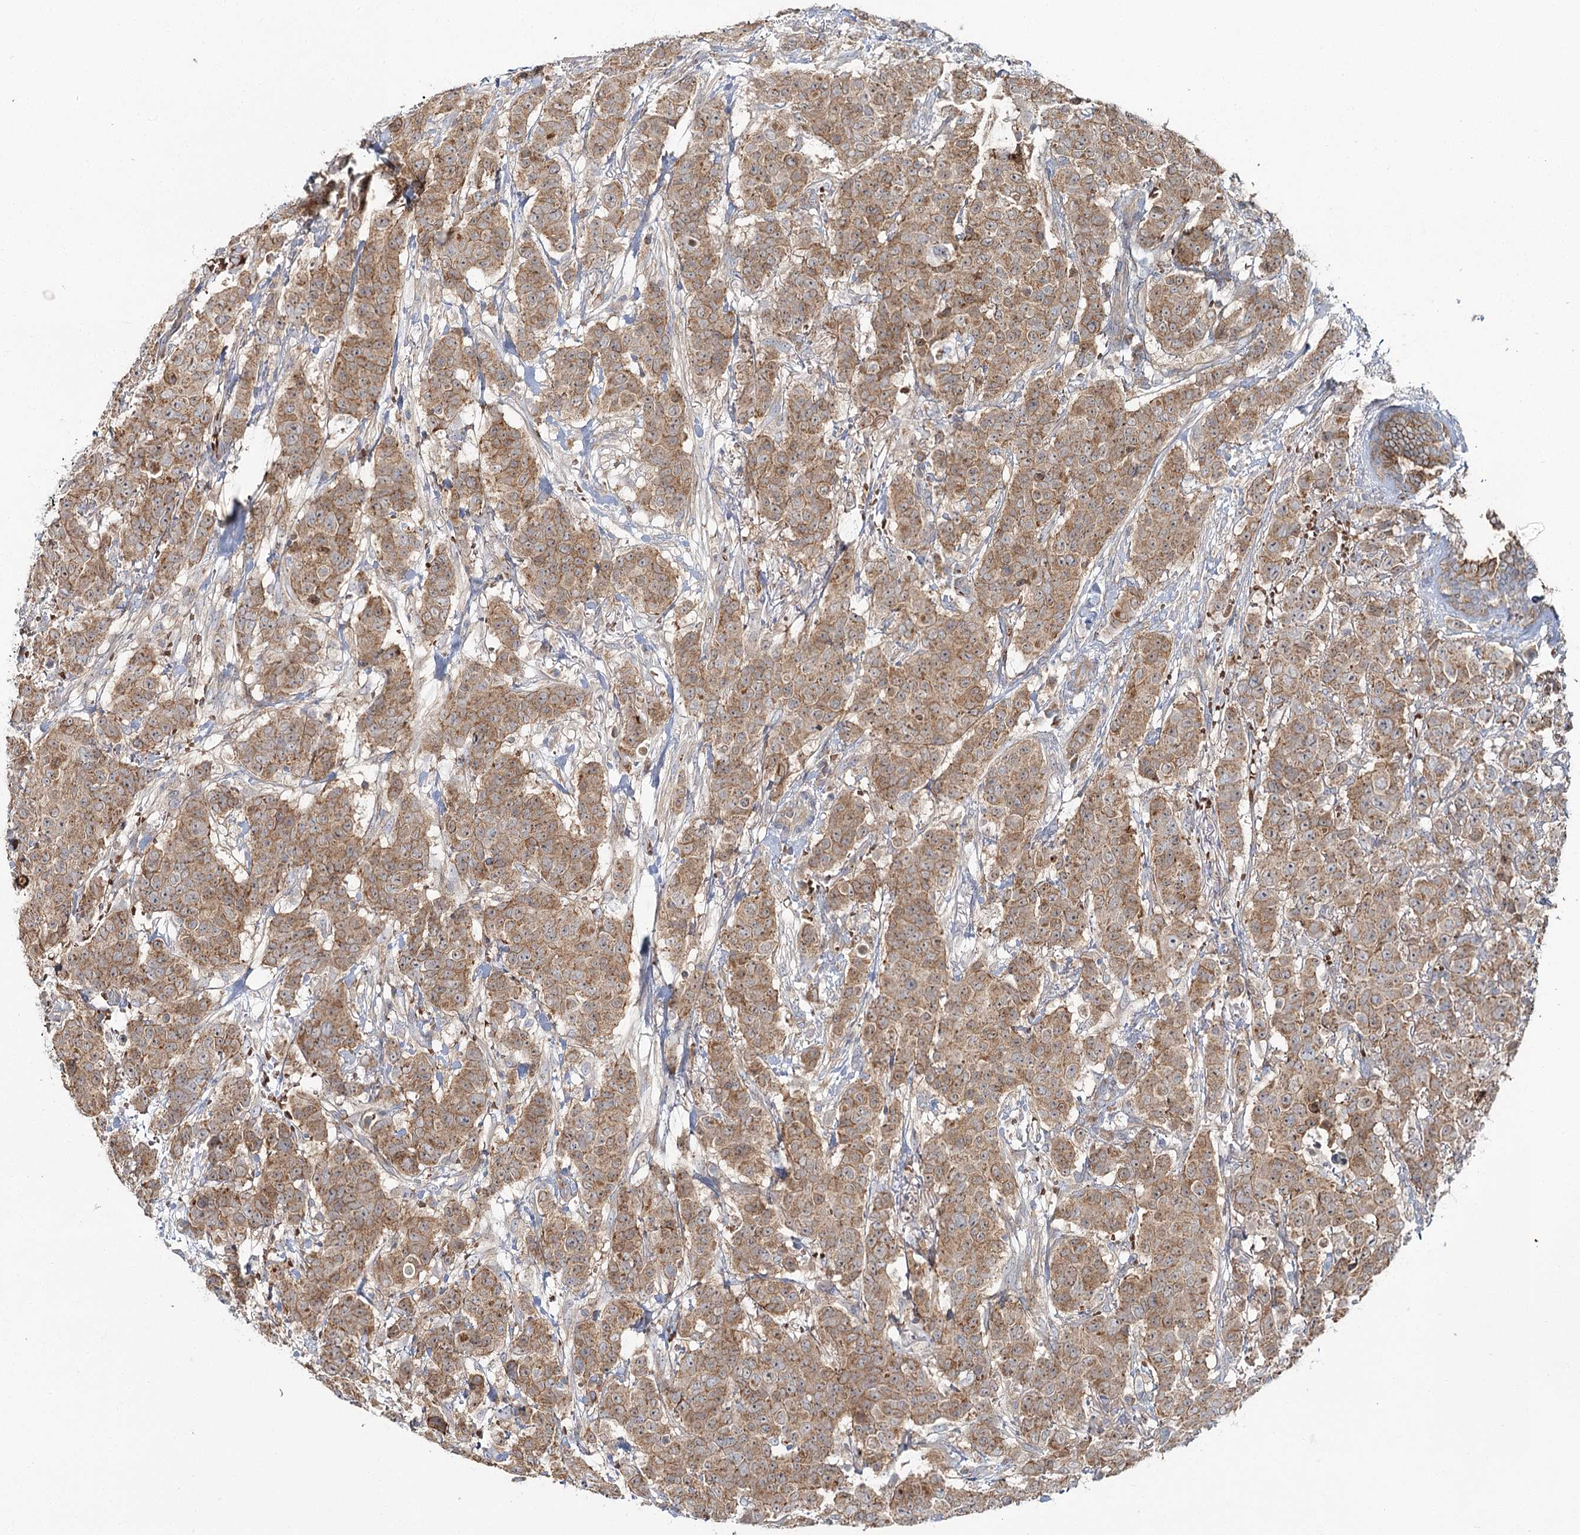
{"staining": {"intensity": "moderate", "quantity": ">75%", "location": "cytoplasmic/membranous"}, "tissue": "breast cancer", "cell_type": "Tumor cells", "image_type": "cancer", "snomed": [{"axis": "morphology", "description": "Duct carcinoma"}, {"axis": "topography", "description": "Breast"}], "caption": "Approximately >75% of tumor cells in breast intraductal carcinoma display moderate cytoplasmic/membranous protein positivity as visualized by brown immunohistochemical staining.", "gene": "PCBD2", "patient": {"sex": "female", "age": 40}}